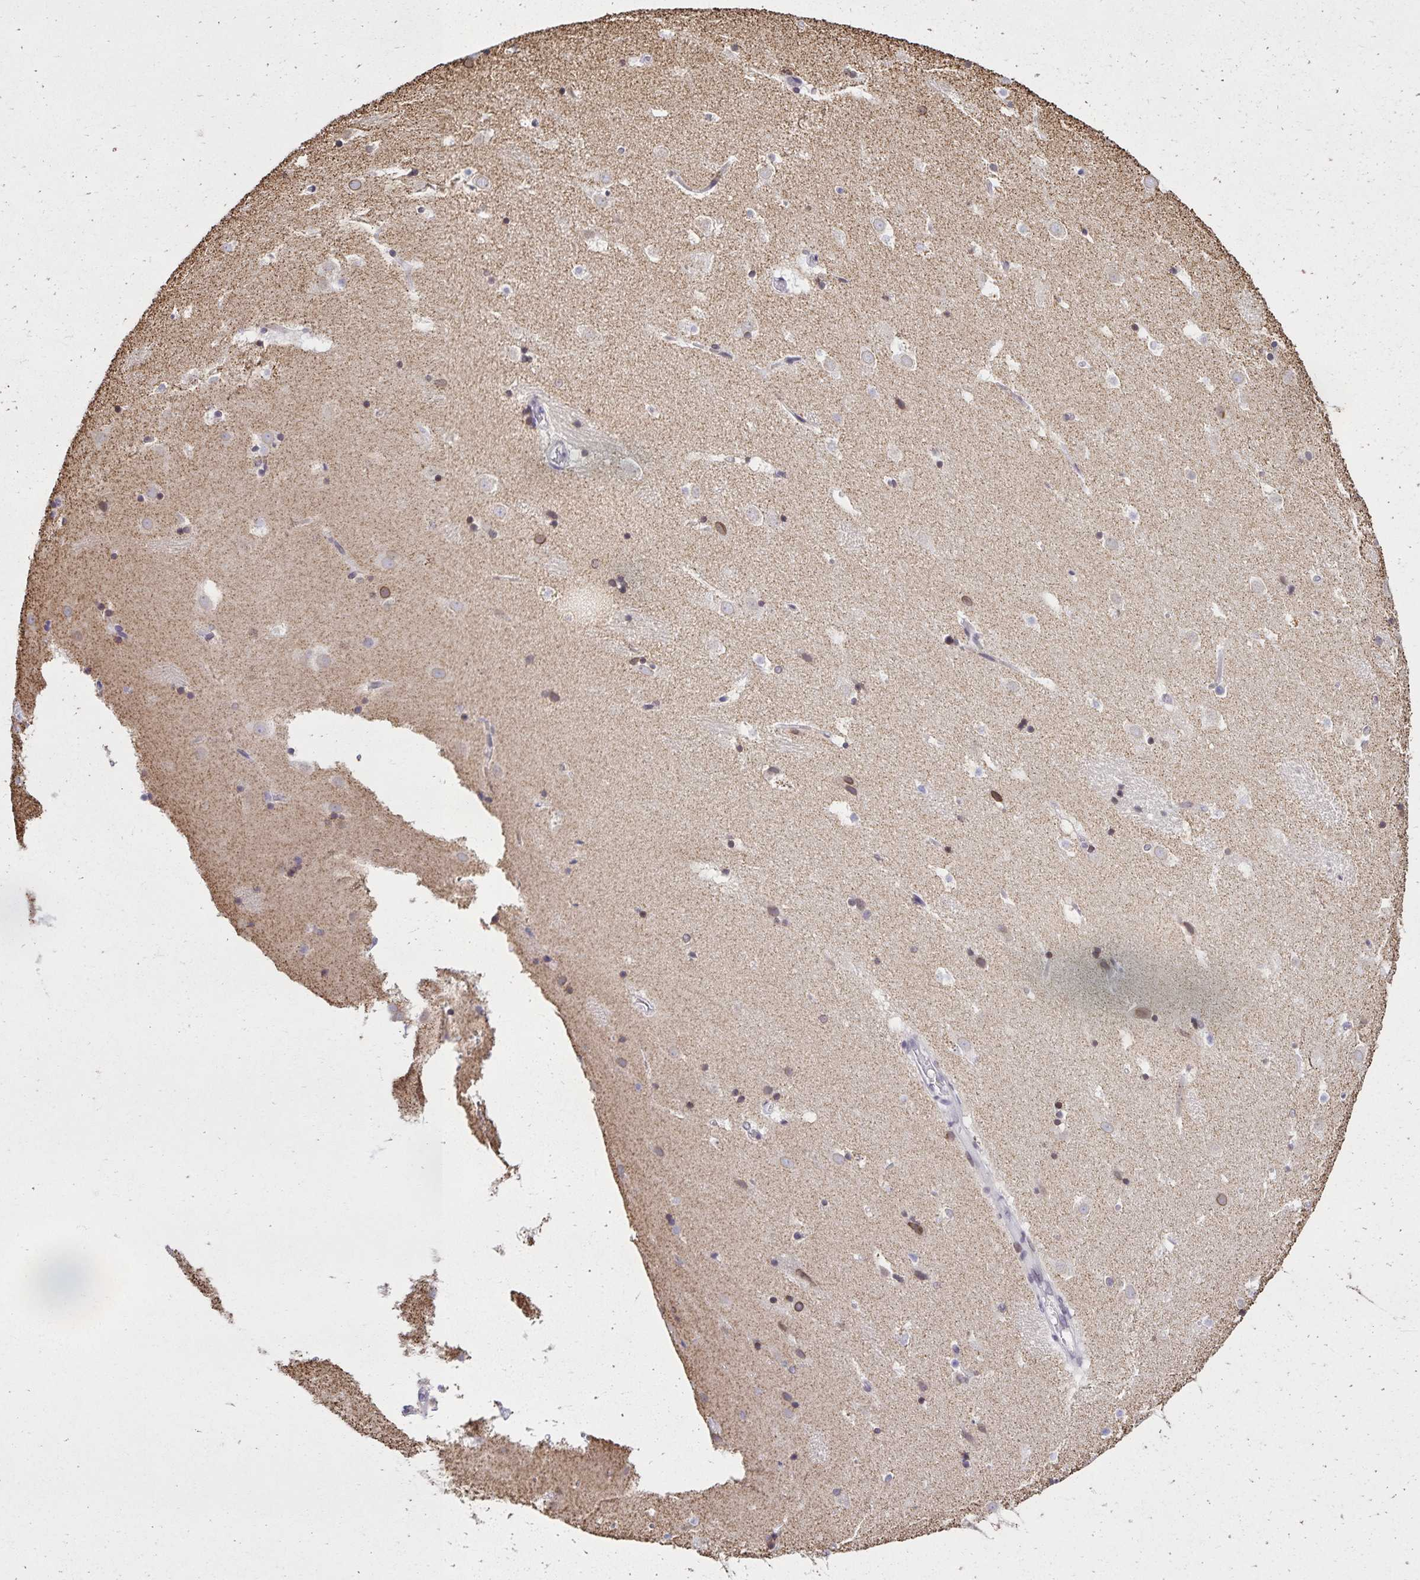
{"staining": {"intensity": "moderate", "quantity": "<25%", "location": "cytoplasmic/membranous,nuclear"}, "tissue": "caudate", "cell_type": "Glial cells", "image_type": "normal", "snomed": [{"axis": "morphology", "description": "Normal tissue, NOS"}, {"axis": "topography", "description": "Lateral ventricle wall"}], "caption": "Protein expression by IHC demonstrates moderate cytoplasmic/membranous,nuclear staining in approximately <25% of glial cells in benign caudate. The staining is performed using DAB brown chromogen to label protein expression. The nuclei are counter-stained blue using hematoxylin.", "gene": "FAM166C", "patient": {"sex": "male", "age": 37}}